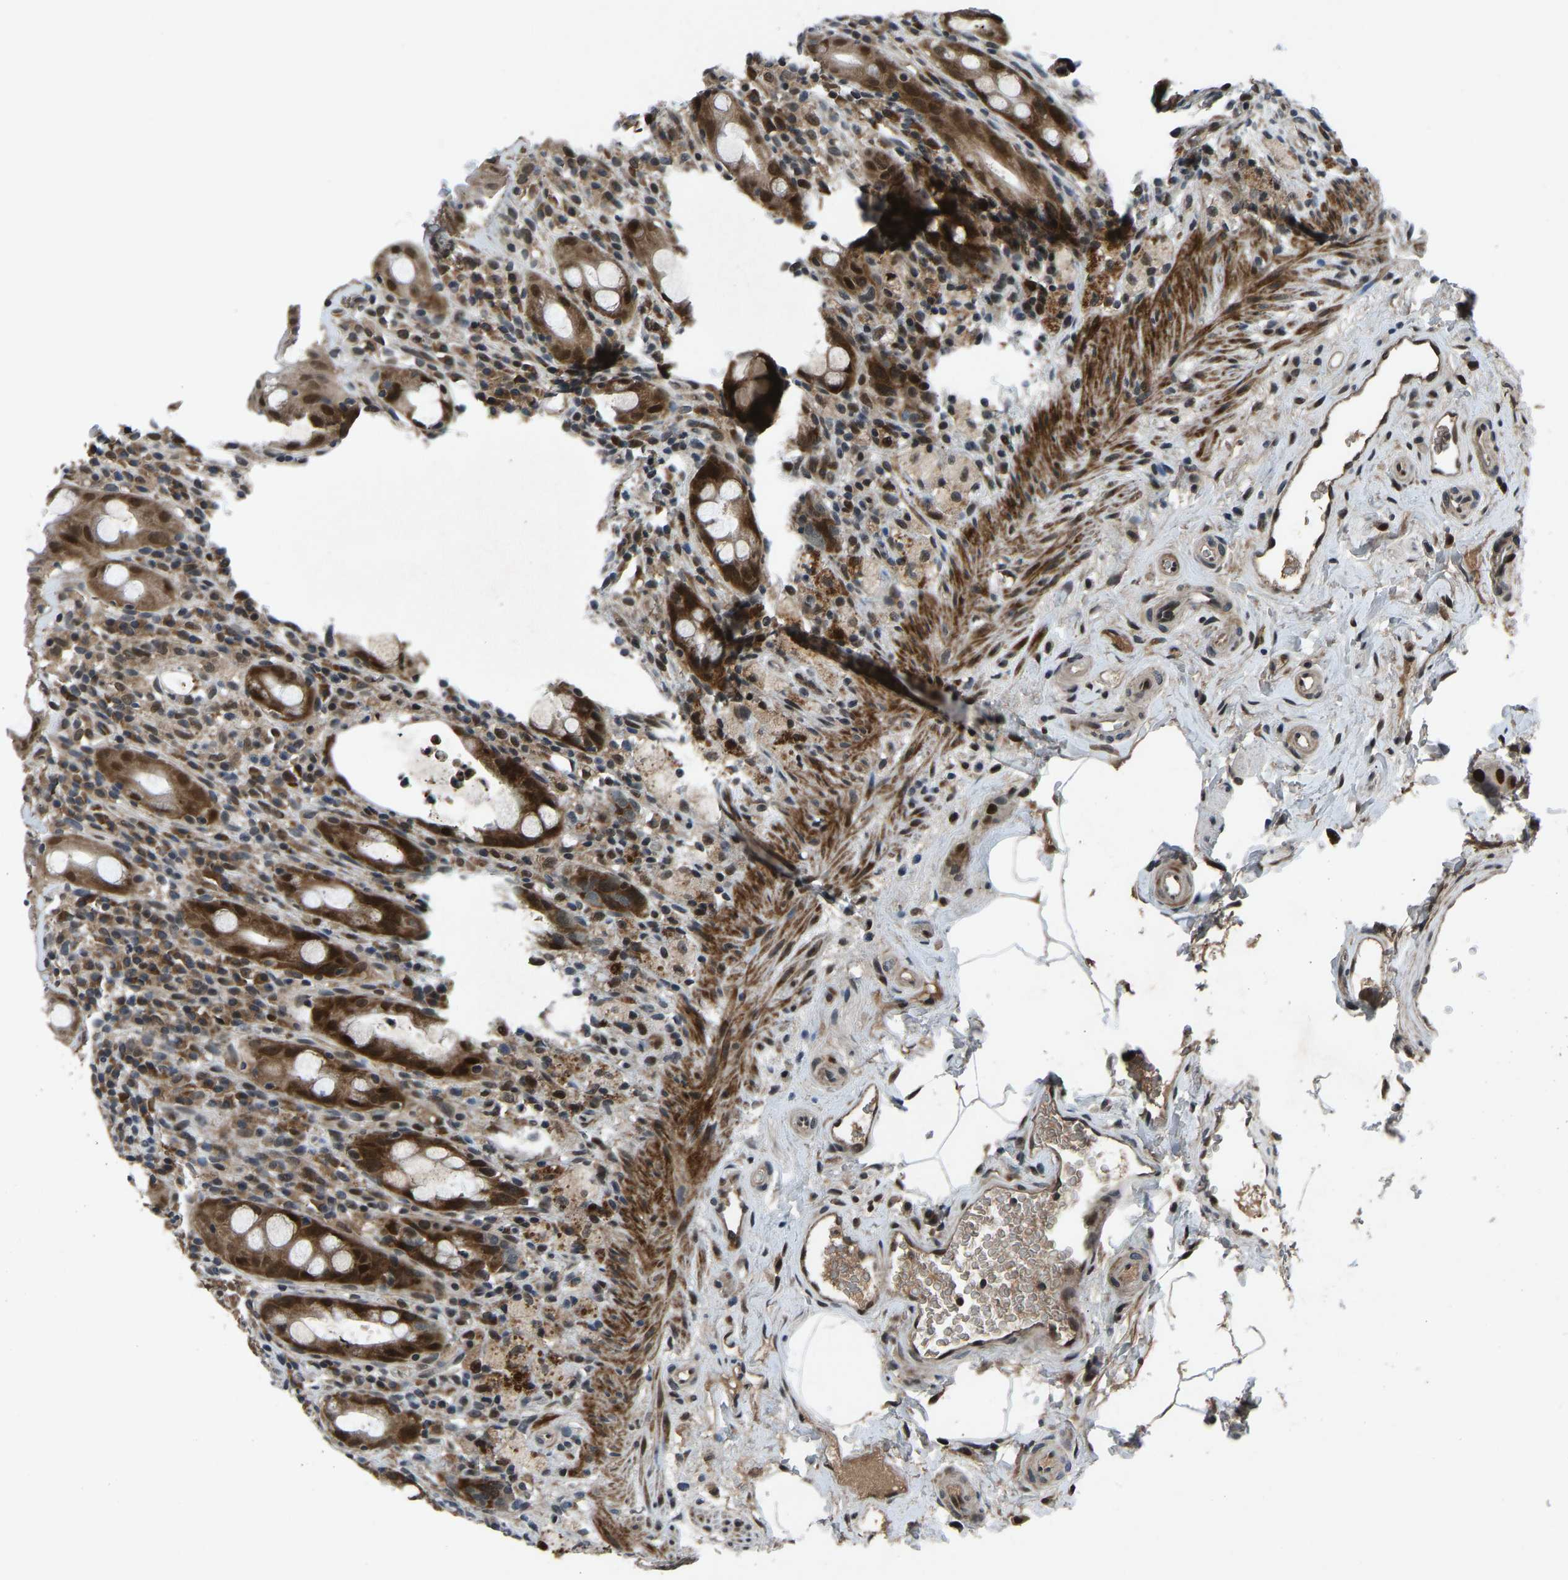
{"staining": {"intensity": "strong", "quantity": ">75%", "location": "cytoplasmic/membranous,nuclear"}, "tissue": "rectum", "cell_type": "Glandular cells", "image_type": "normal", "snomed": [{"axis": "morphology", "description": "Normal tissue, NOS"}, {"axis": "topography", "description": "Rectum"}], "caption": "An image of rectum stained for a protein displays strong cytoplasmic/membranous,nuclear brown staining in glandular cells. (Stains: DAB in brown, nuclei in blue, Microscopy: brightfield microscopy at high magnification).", "gene": "RLIM", "patient": {"sex": "male", "age": 44}}